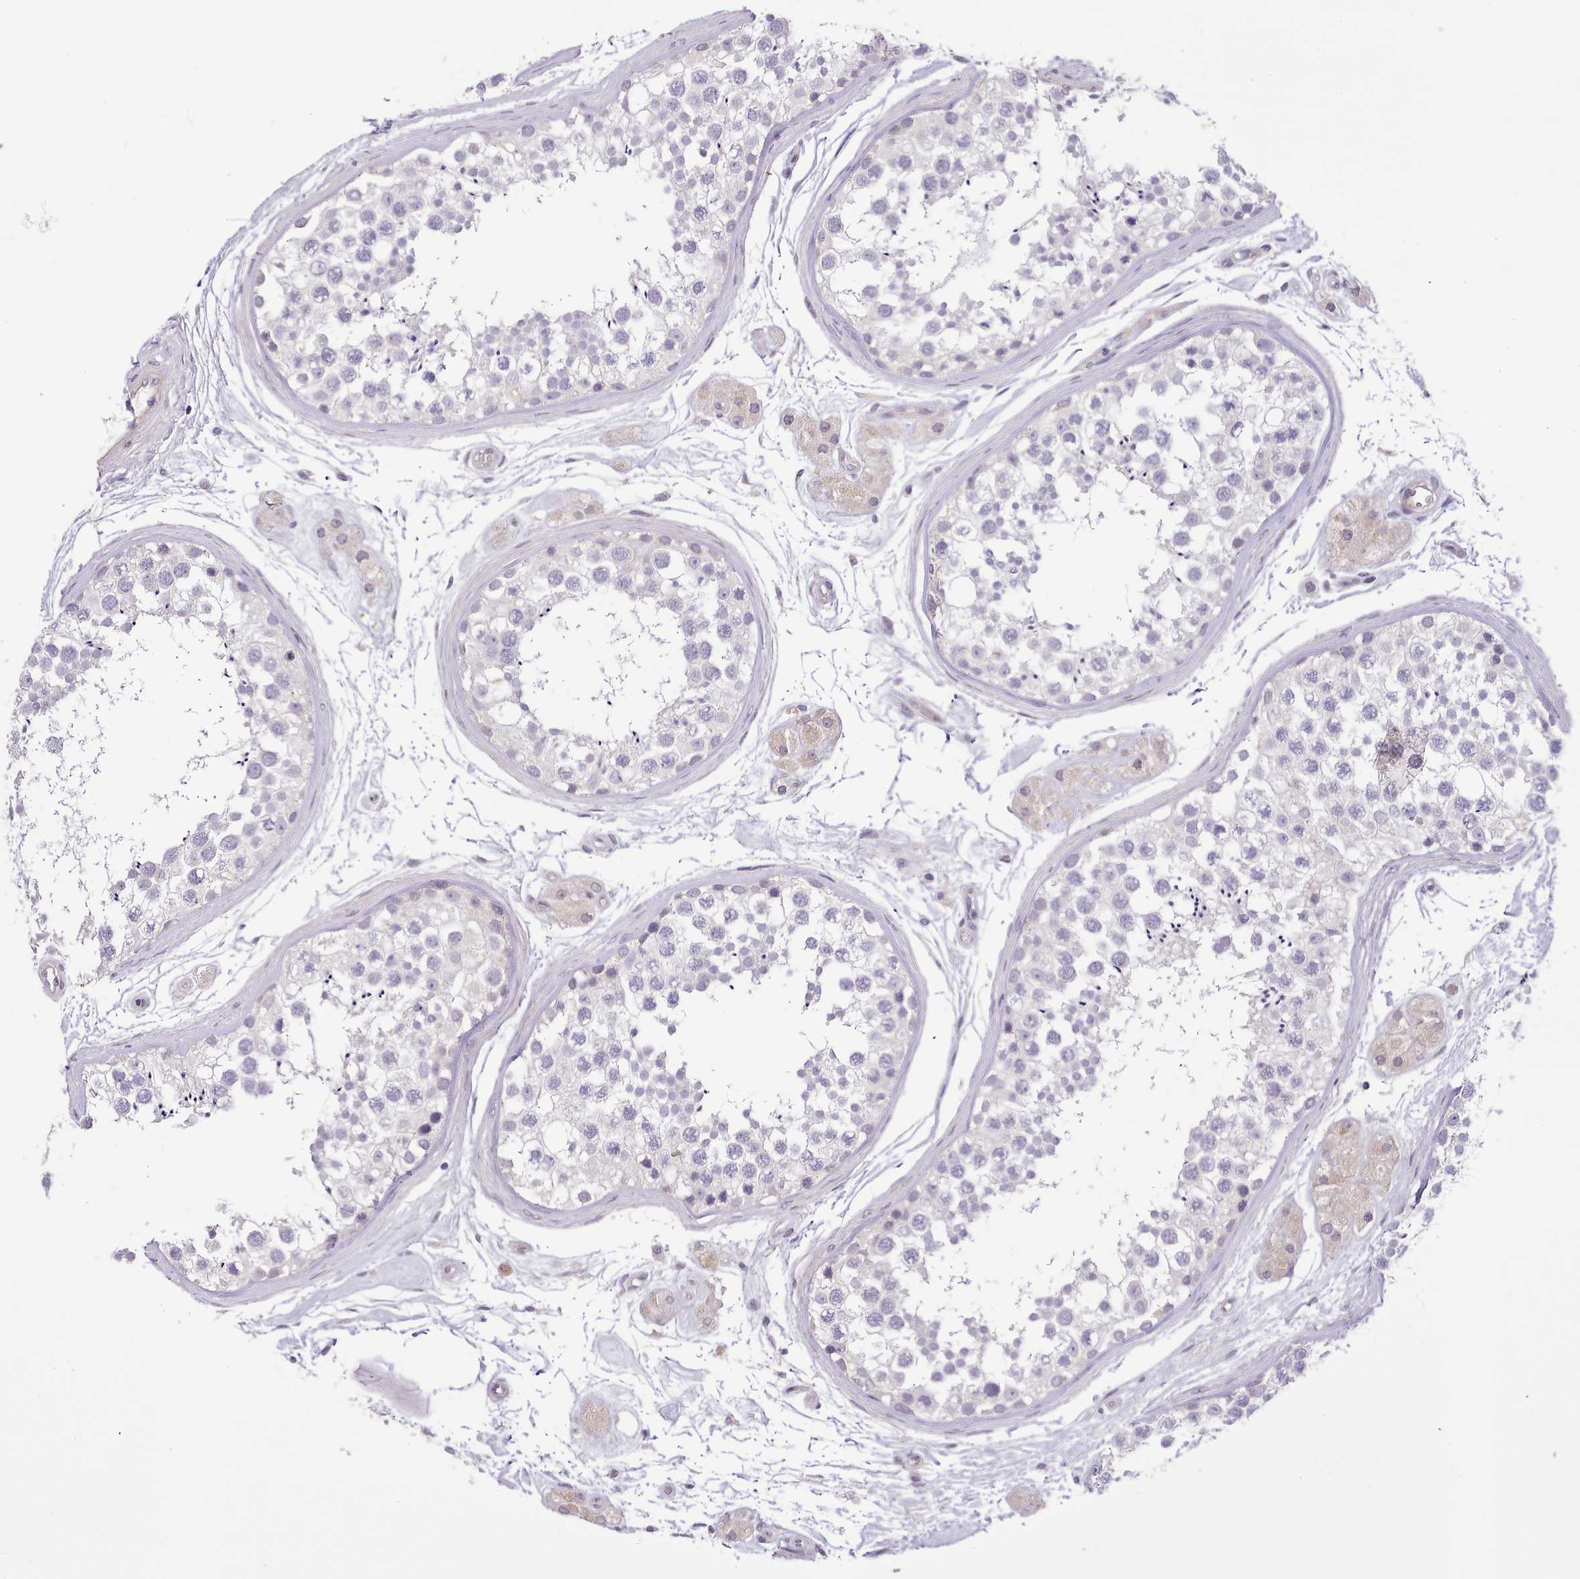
{"staining": {"intensity": "negative", "quantity": "none", "location": "none"}, "tissue": "testis", "cell_type": "Cells in seminiferous ducts", "image_type": "normal", "snomed": [{"axis": "morphology", "description": "Normal tissue, NOS"}, {"axis": "topography", "description": "Testis"}], "caption": "Immunohistochemical staining of unremarkable testis reveals no significant staining in cells in seminiferous ducts.", "gene": "ZNF658", "patient": {"sex": "male", "age": 56}}